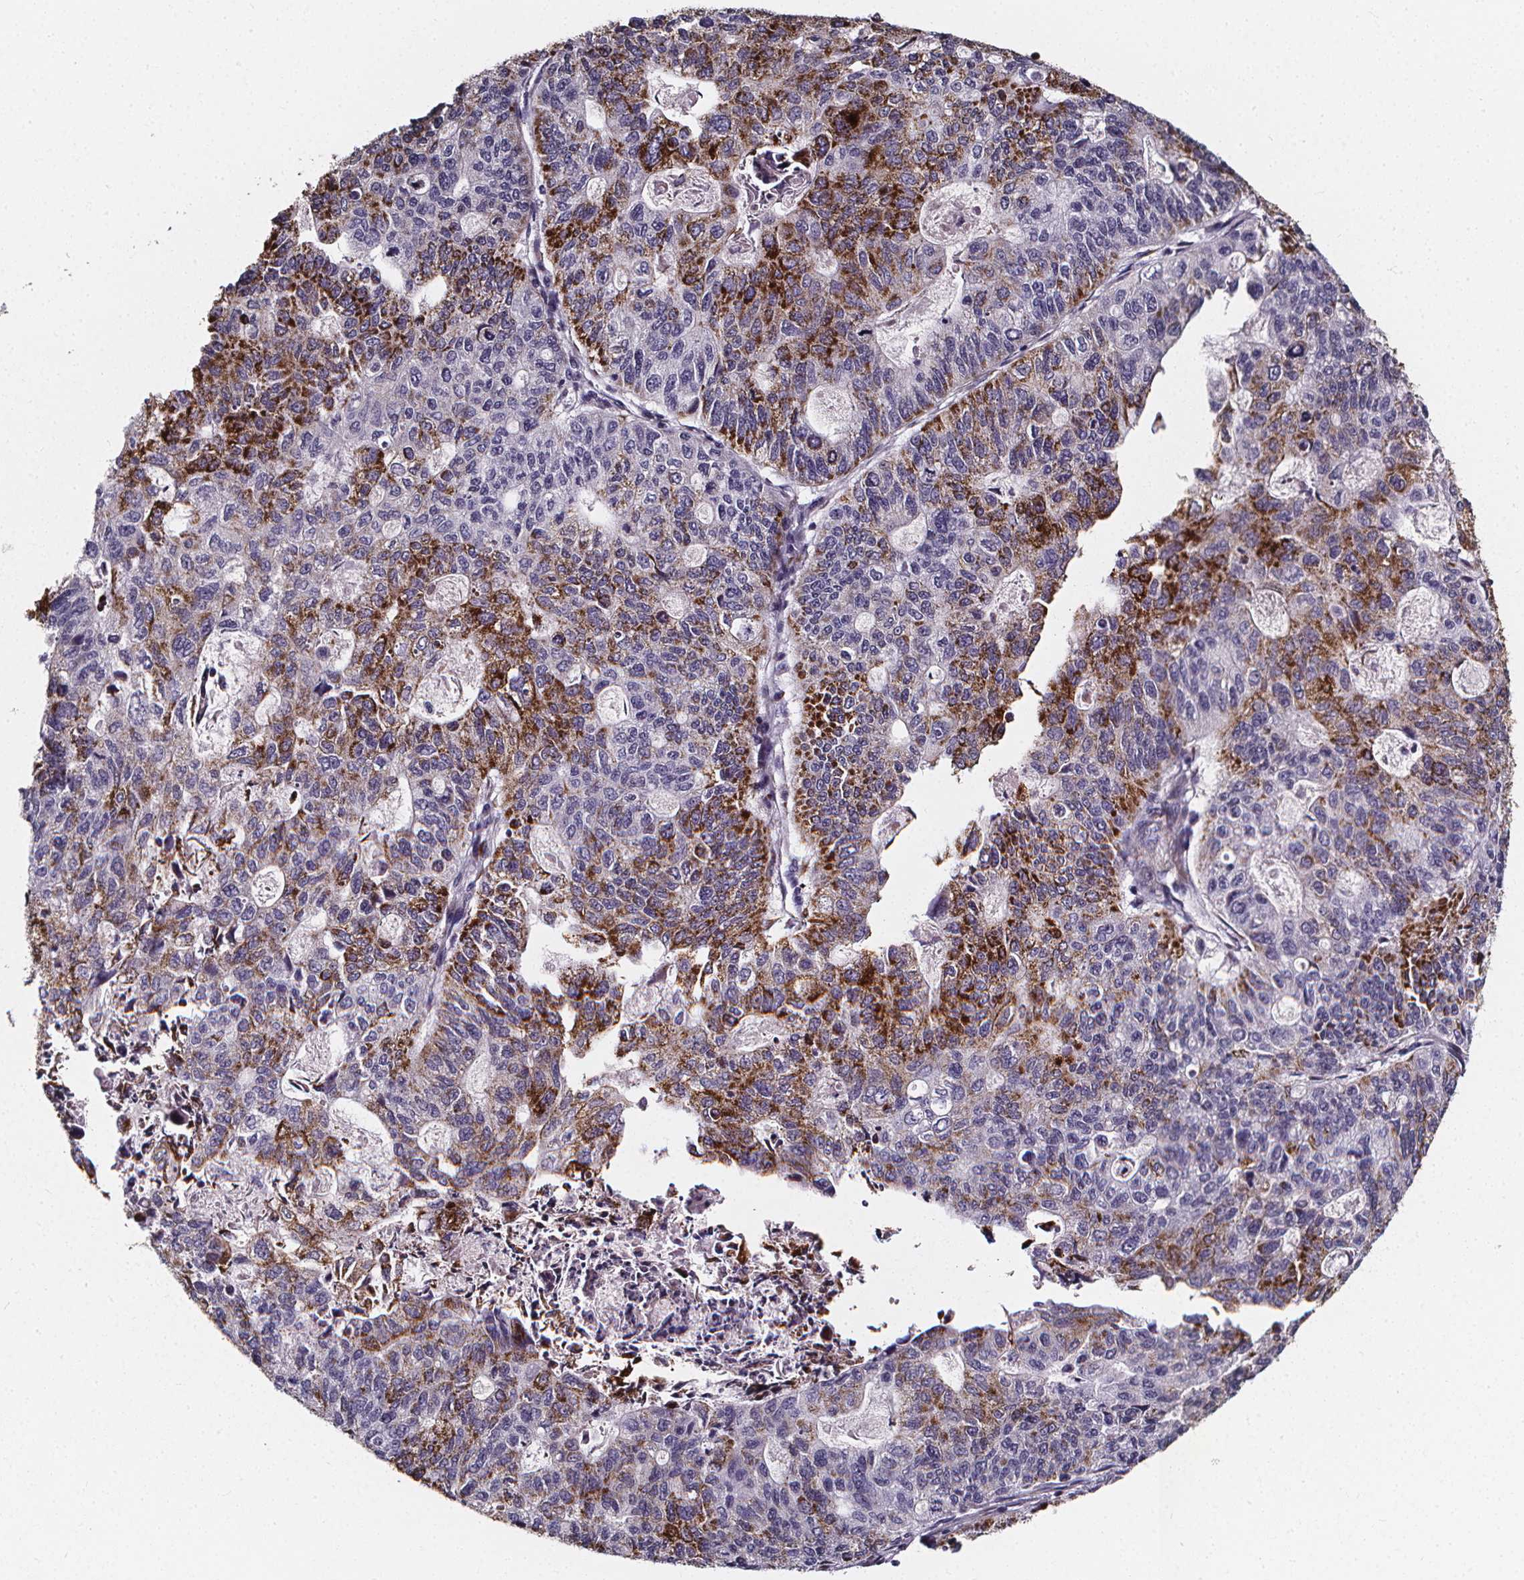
{"staining": {"intensity": "strong", "quantity": "25%-75%", "location": "cytoplasmic/membranous"}, "tissue": "stomach cancer", "cell_type": "Tumor cells", "image_type": "cancer", "snomed": [{"axis": "morphology", "description": "Adenocarcinoma, NOS"}, {"axis": "topography", "description": "Stomach, upper"}], "caption": "Human adenocarcinoma (stomach) stained with a brown dye exhibits strong cytoplasmic/membranous positive staining in approximately 25%-75% of tumor cells.", "gene": "AEBP1", "patient": {"sex": "female", "age": 67}}